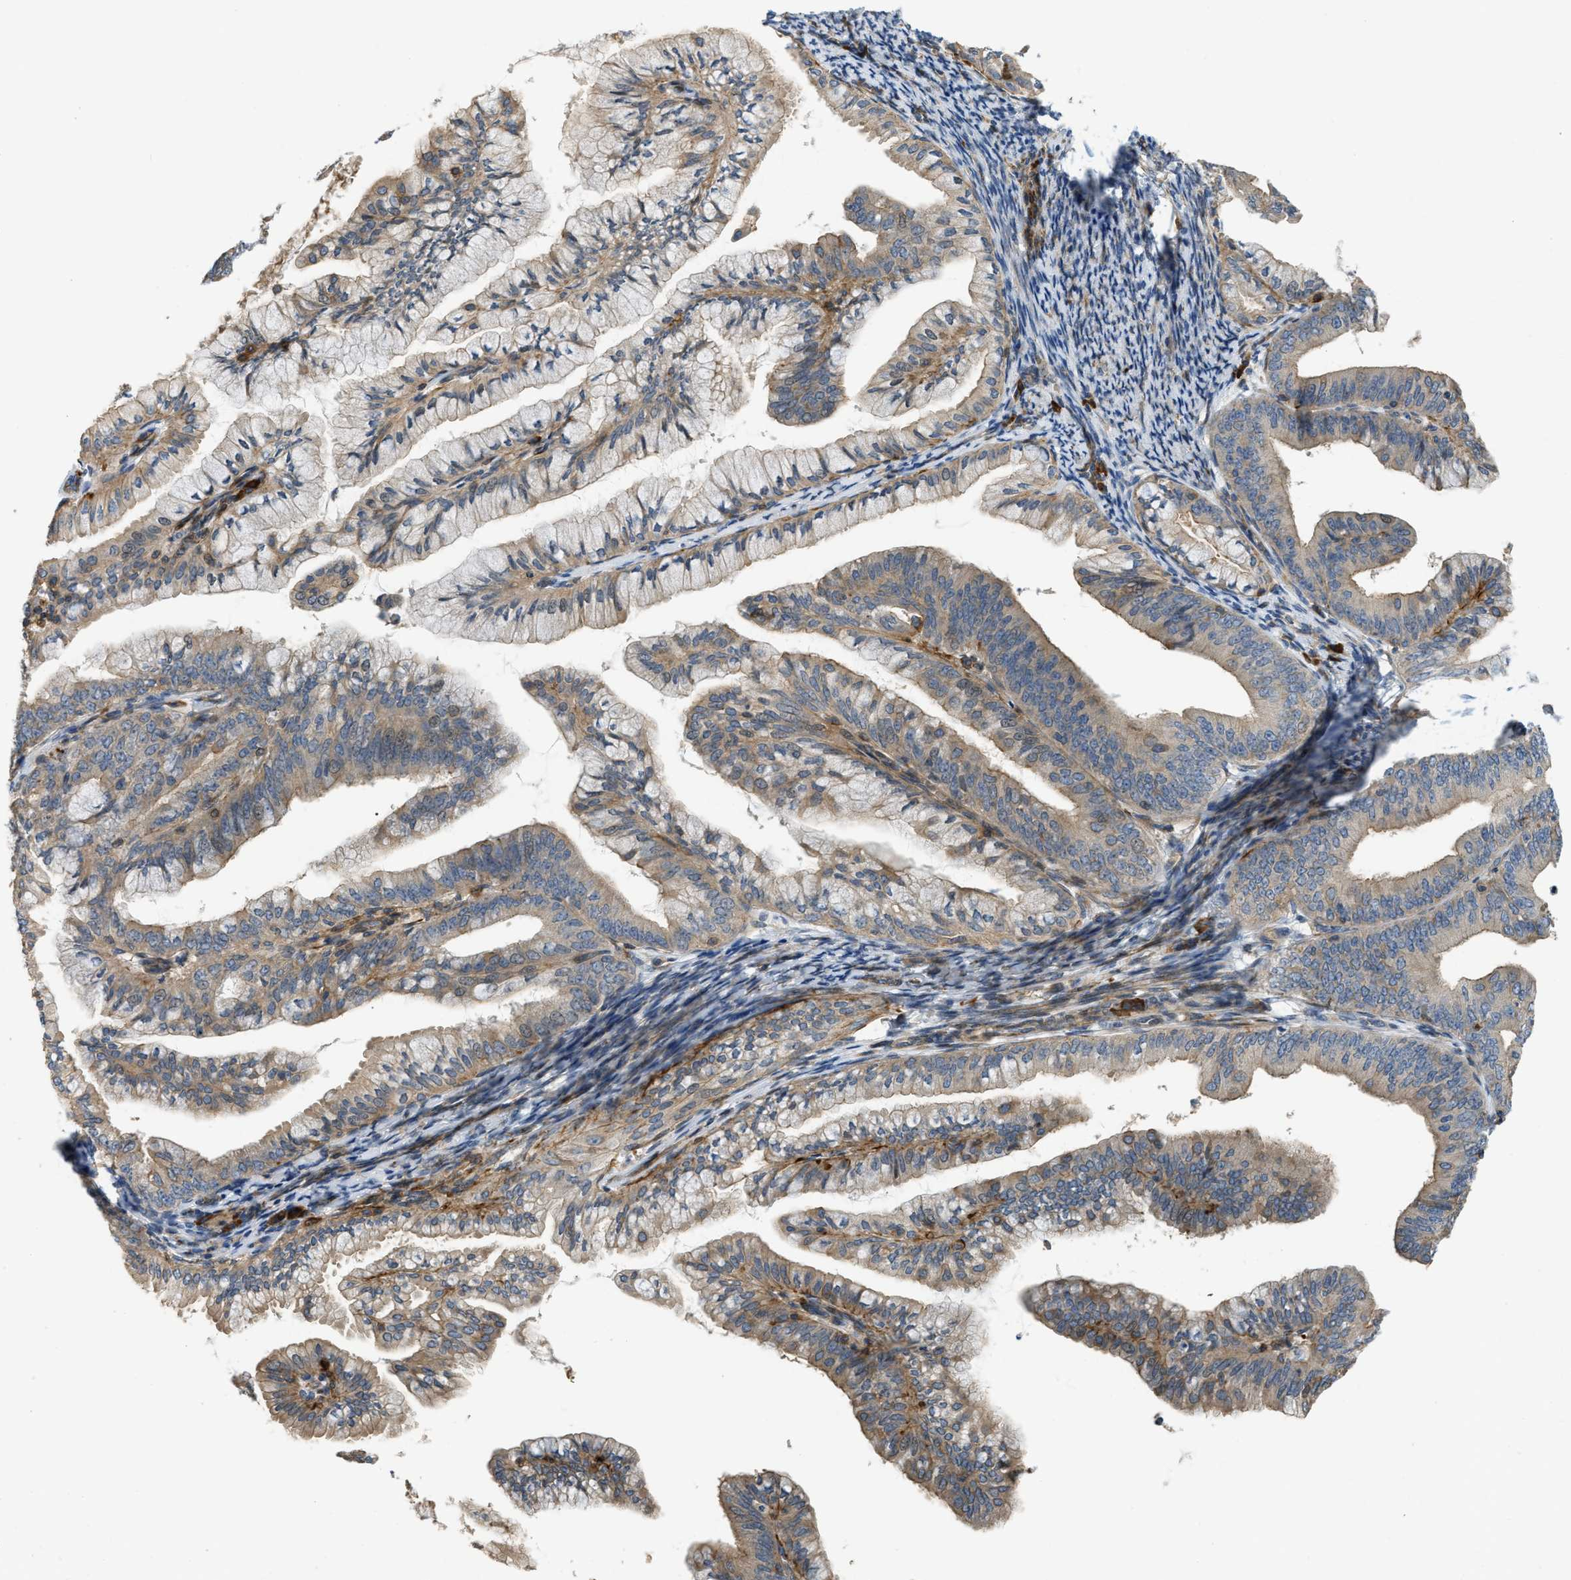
{"staining": {"intensity": "weak", "quantity": ">75%", "location": "cytoplasmic/membranous"}, "tissue": "endometrial cancer", "cell_type": "Tumor cells", "image_type": "cancer", "snomed": [{"axis": "morphology", "description": "Adenocarcinoma, NOS"}, {"axis": "topography", "description": "Endometrium"}], "caption": "Immunohistochemistry (IHC) of human adenocarcinoma (endometrial) shows low levels of weak cytoplasmic/membranous positivity in about >75% of tumor cells. (DAB (3,3'-diaminobenzidine) IHC, brown staining for protein, blue staining for nuclei).", "gene": "BTN3A2", "patient": {"sex": "female", "age": 63}}